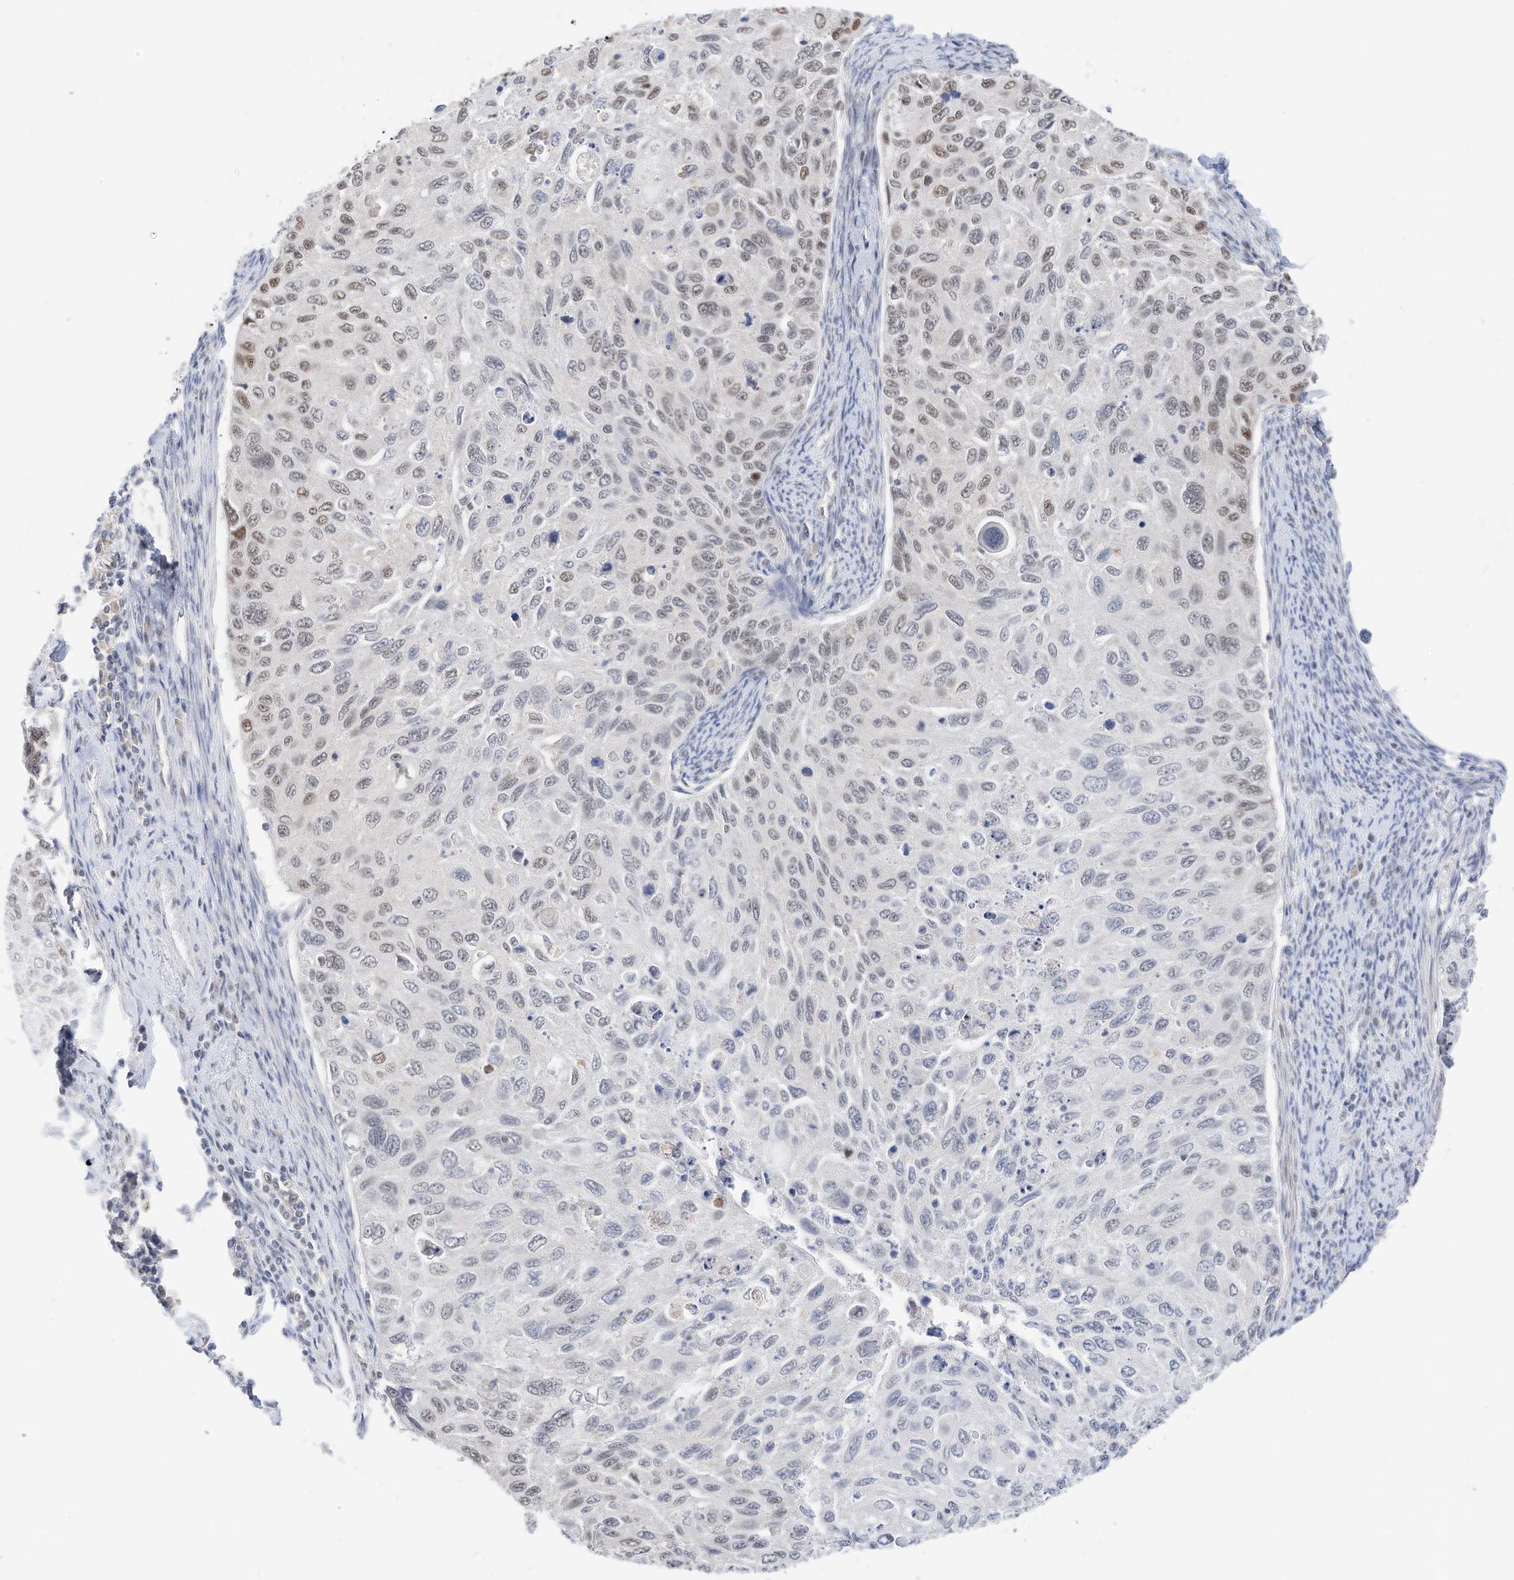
{"staining": {"intensity": "moderate", "quantity": "25%-75%", "location": "nuclear"}, "tissue": "cervical cancer", "cell_type": "Tumor cells", "image_type": "cancer", "snomed": [{"axis": "morphology", "description": "Squamous cell carcinoma, NOS"}, {"axis": "topography", "description": "Cervix"}], "caption": "The photomicrograph displays immunohistochemical staining of cervical cancer. There is moderate nuclear positivity is seen in about 25%-75% of tumor cells.", "gene": "OGT", "patient": {"sex": "female", "age": 70}}